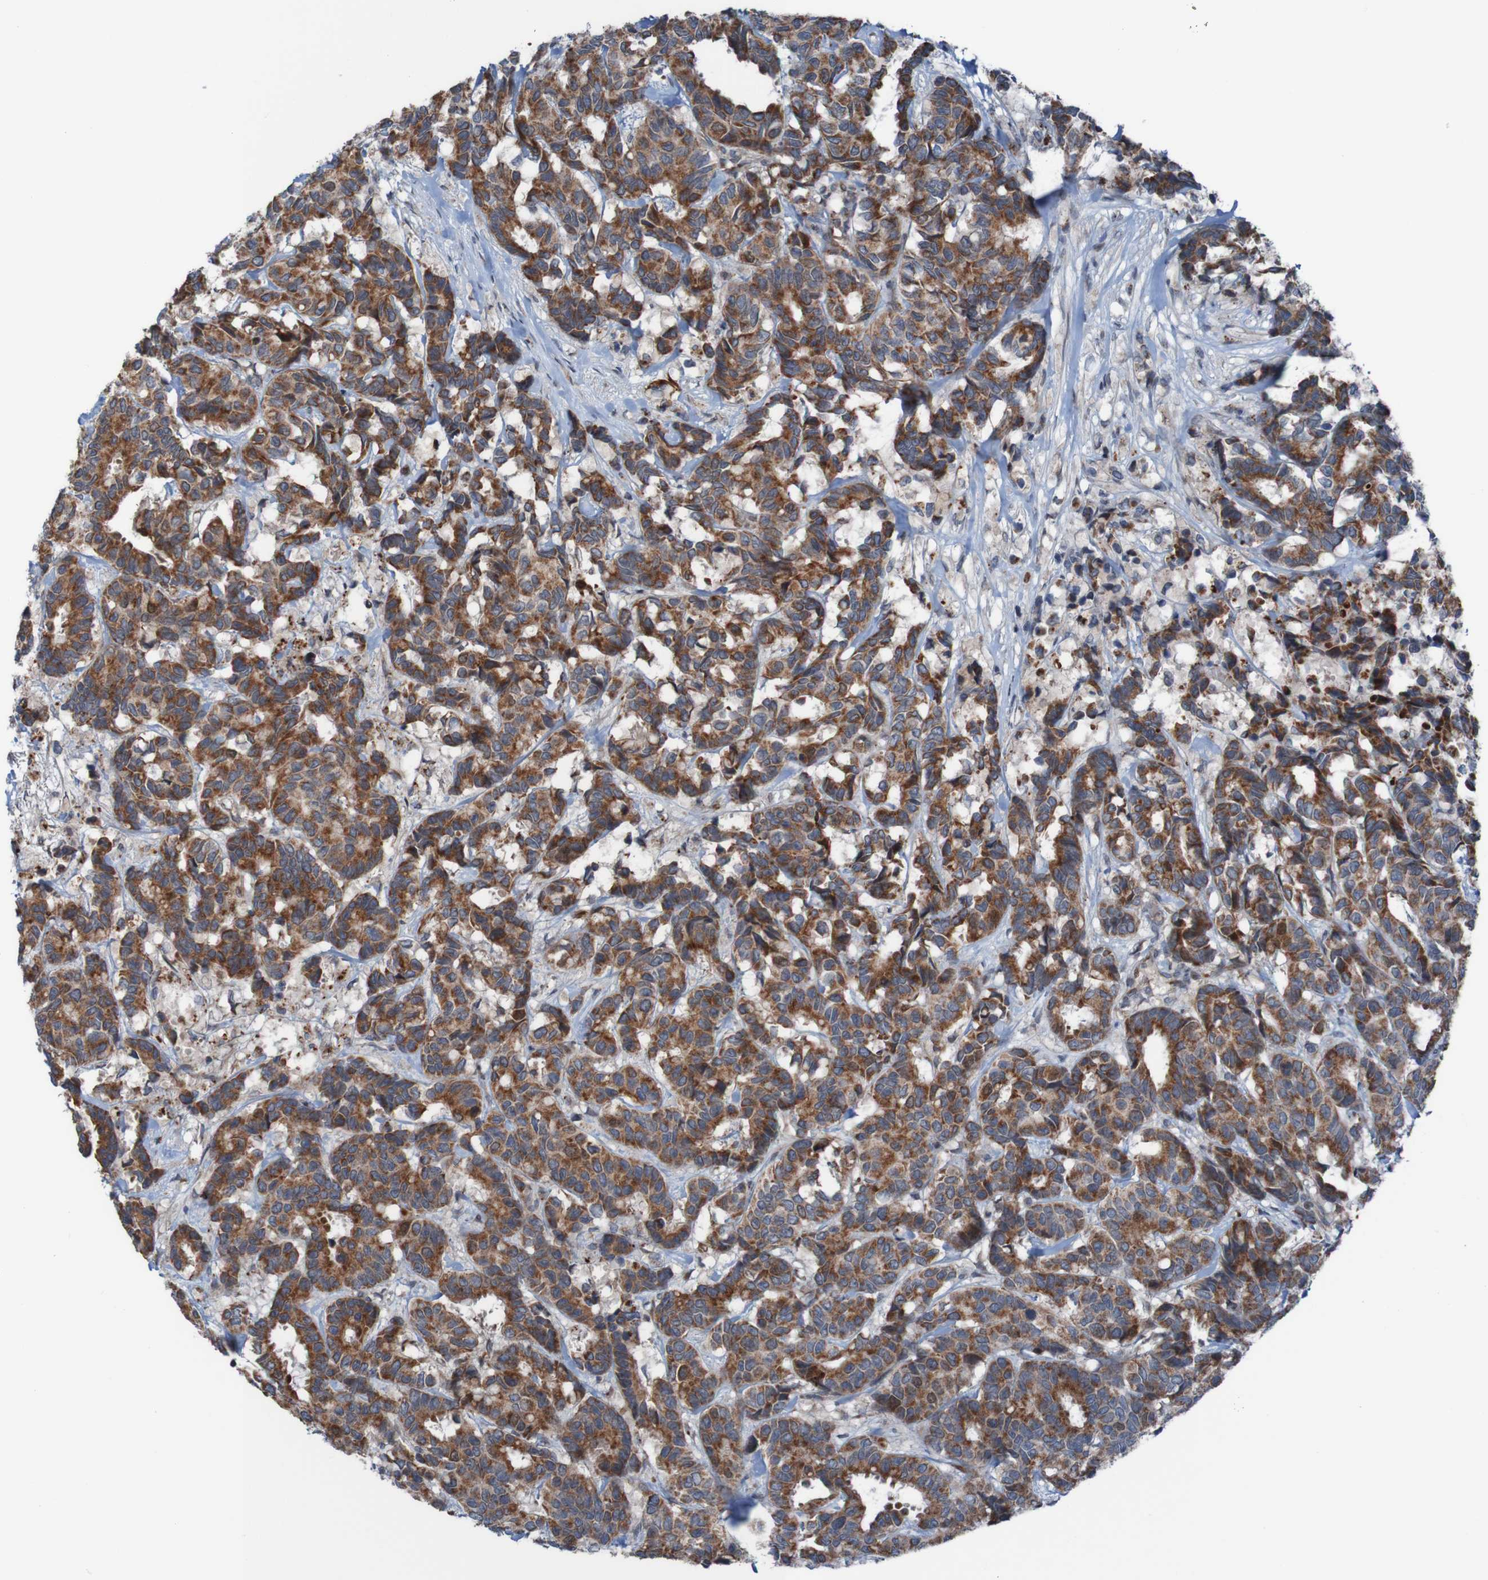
{"staining": {"intensity": "strong", "quantity": ">75%", "location": "cytoplasmic/membranous"}, "tissue": "breast cancer", "cell_type": "Tumor cells", "image_type": "cancer", "snomed": [{"axis": "morphology", "description": "Duct carcinoma"}, {"axis": "topography", "description": "Breast"}], "caption": "This image demonstrates IHC staining of human breast infiltrating ductal carcinoma, with high strong cytoplasmic/membranous expression in about >75% of tumor cells.", "gene": "UNG", "patient": {"sex": "female", "age": 87}}